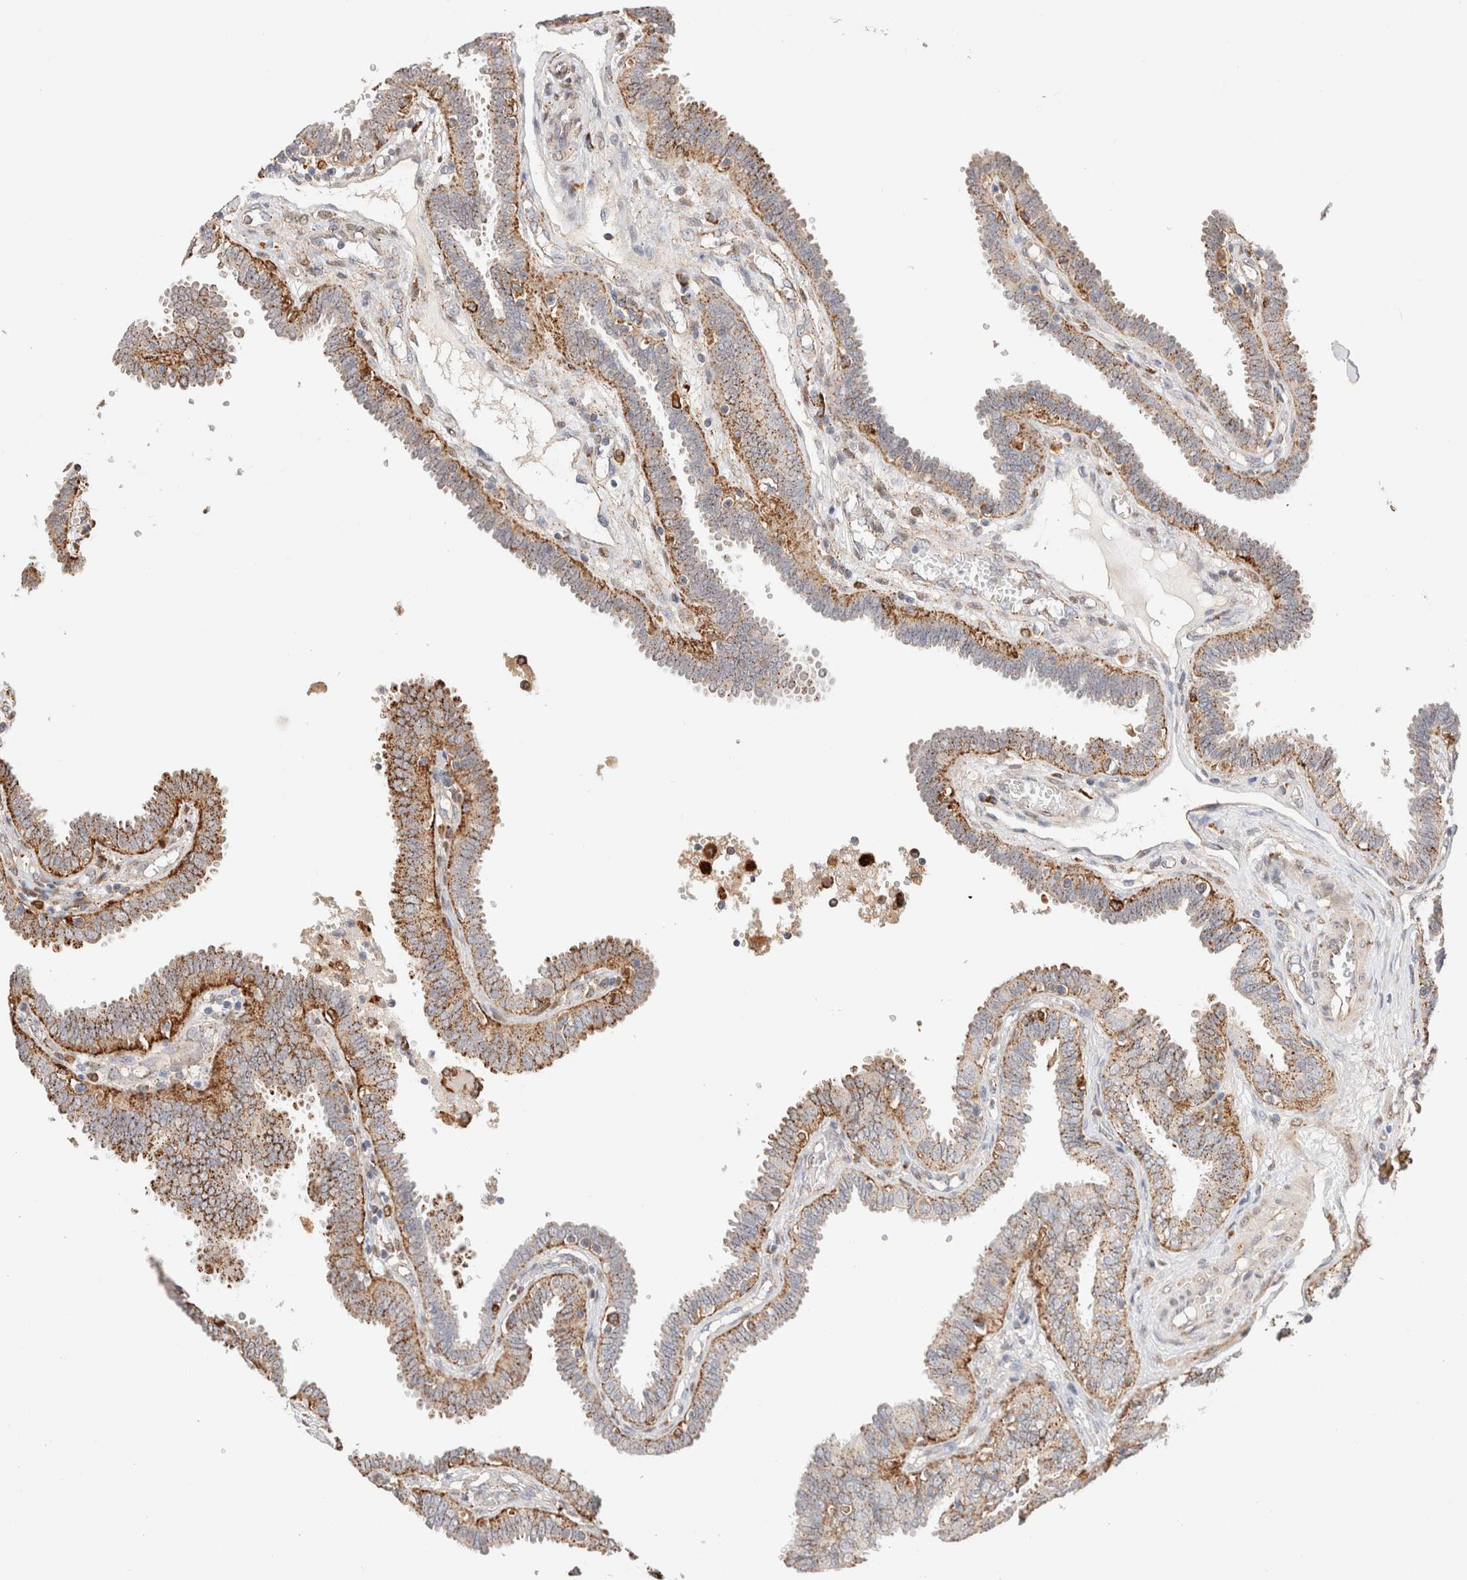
{"staining": {"intensity": "moderate", "quantity": ">75%", "location": "cytoplasmic/membranous"}, "tissue": "fallopian tube", "cell_type": "Glandular cells", "image_type": "normal", "snomed": [{"axis": "morphology", "description": "Normal tissue, NOS"}, {"axis": "topography", "description": "Fallopian tube"}], "caption": "Protein expression analysis of normal fallopian tube reveals moderate cytoplasmic/membranous staining in about >75% of glandular cells.", "gene": "RABEPK", "patient": {"sex": "female", "age": 32}}